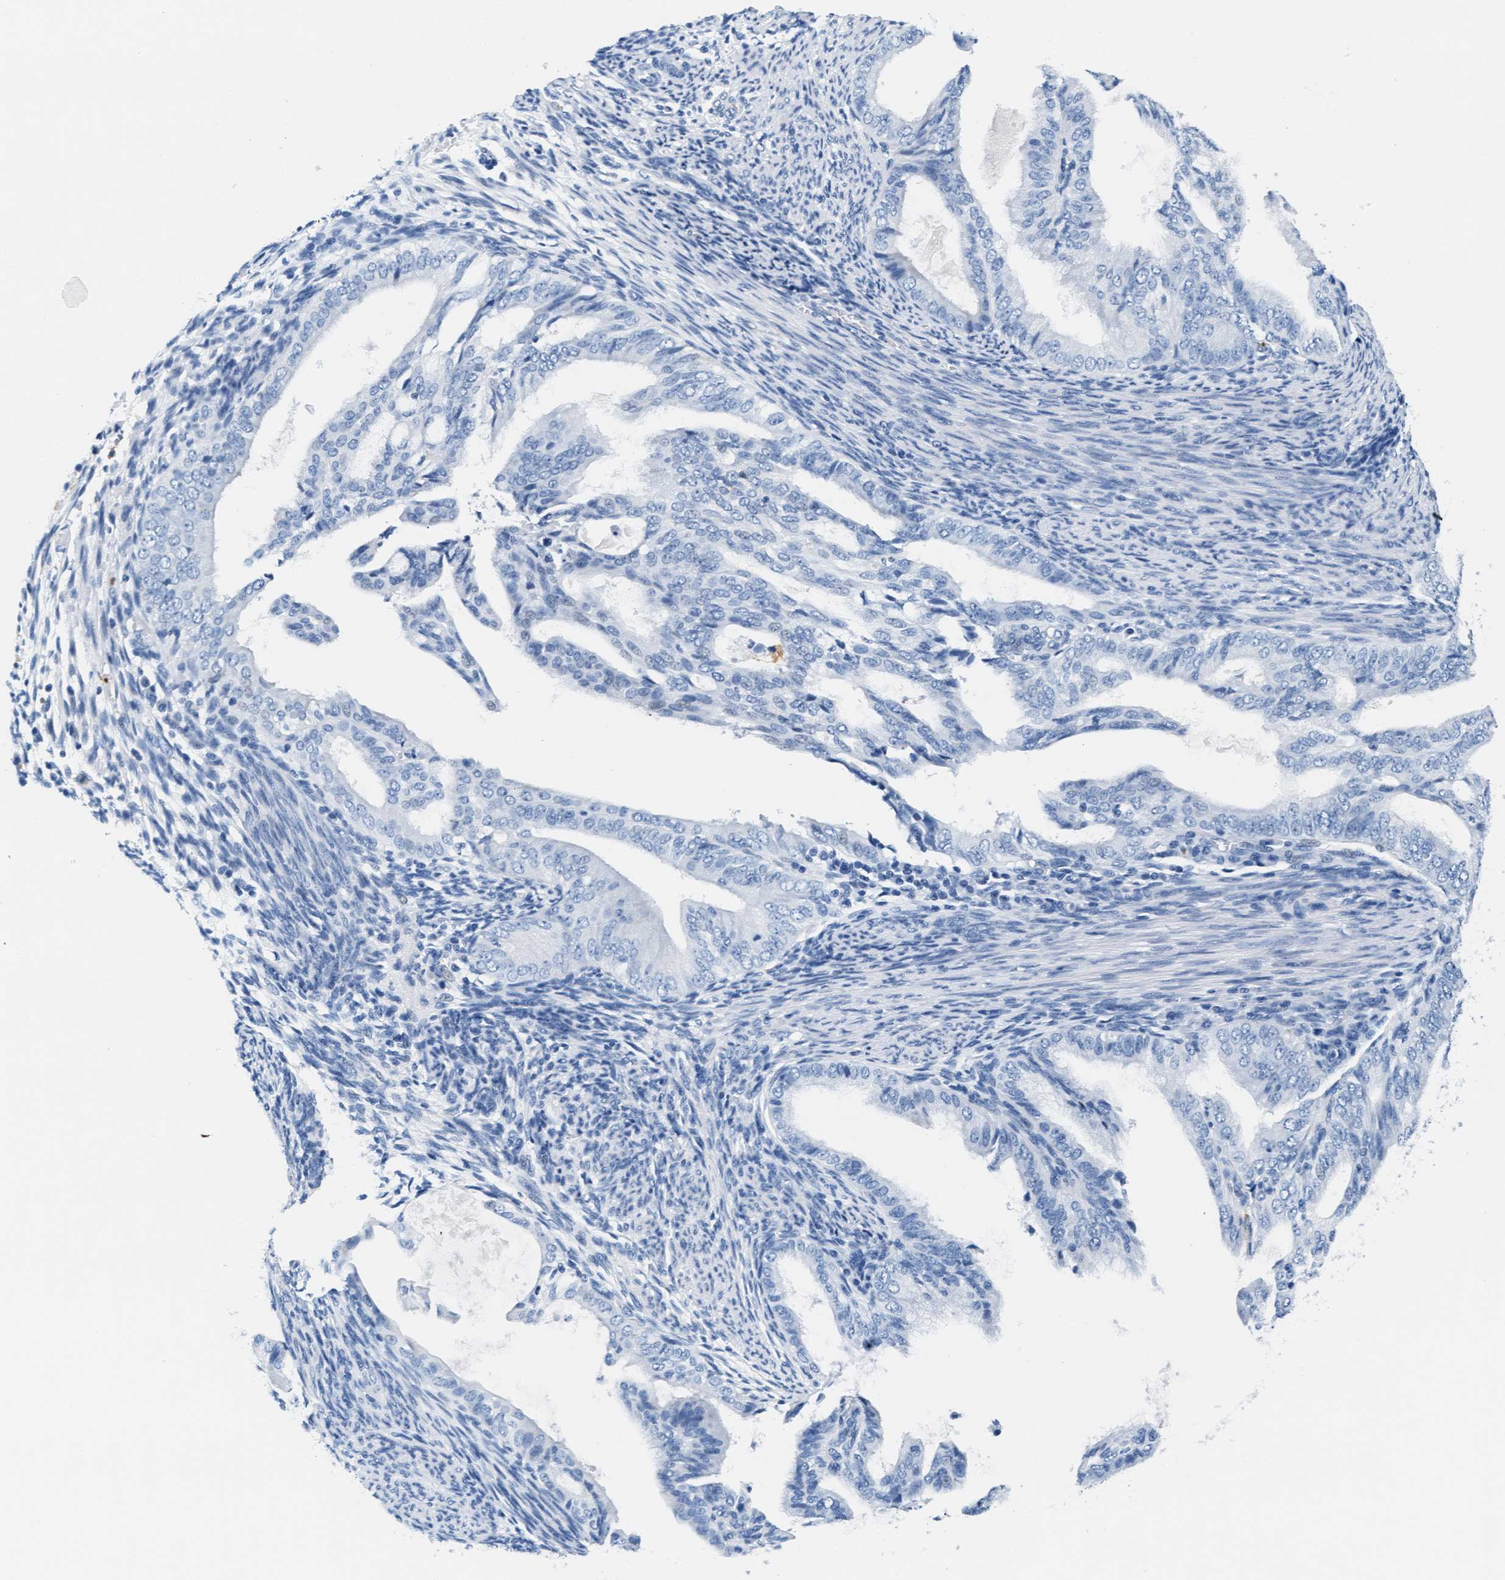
{"staining": {"intensity": "negative", "quantity": "none", "location": "none"}, "tissue": "endometrial cancer", "cell_type": "Tumor cells", "image_type": "cancer", "snomed": [{"axis": "morphology", "description": "Adenocarcinoma, NOS"}, {"axis": "topography", "description": "Endometrium"}], "caption": "Photomicrograph shows no significant protein staining in tumor cells of endometrial adenocarcinoma.", "gene": "MMP8", "patient": {"sex": "female", "age": 58}}